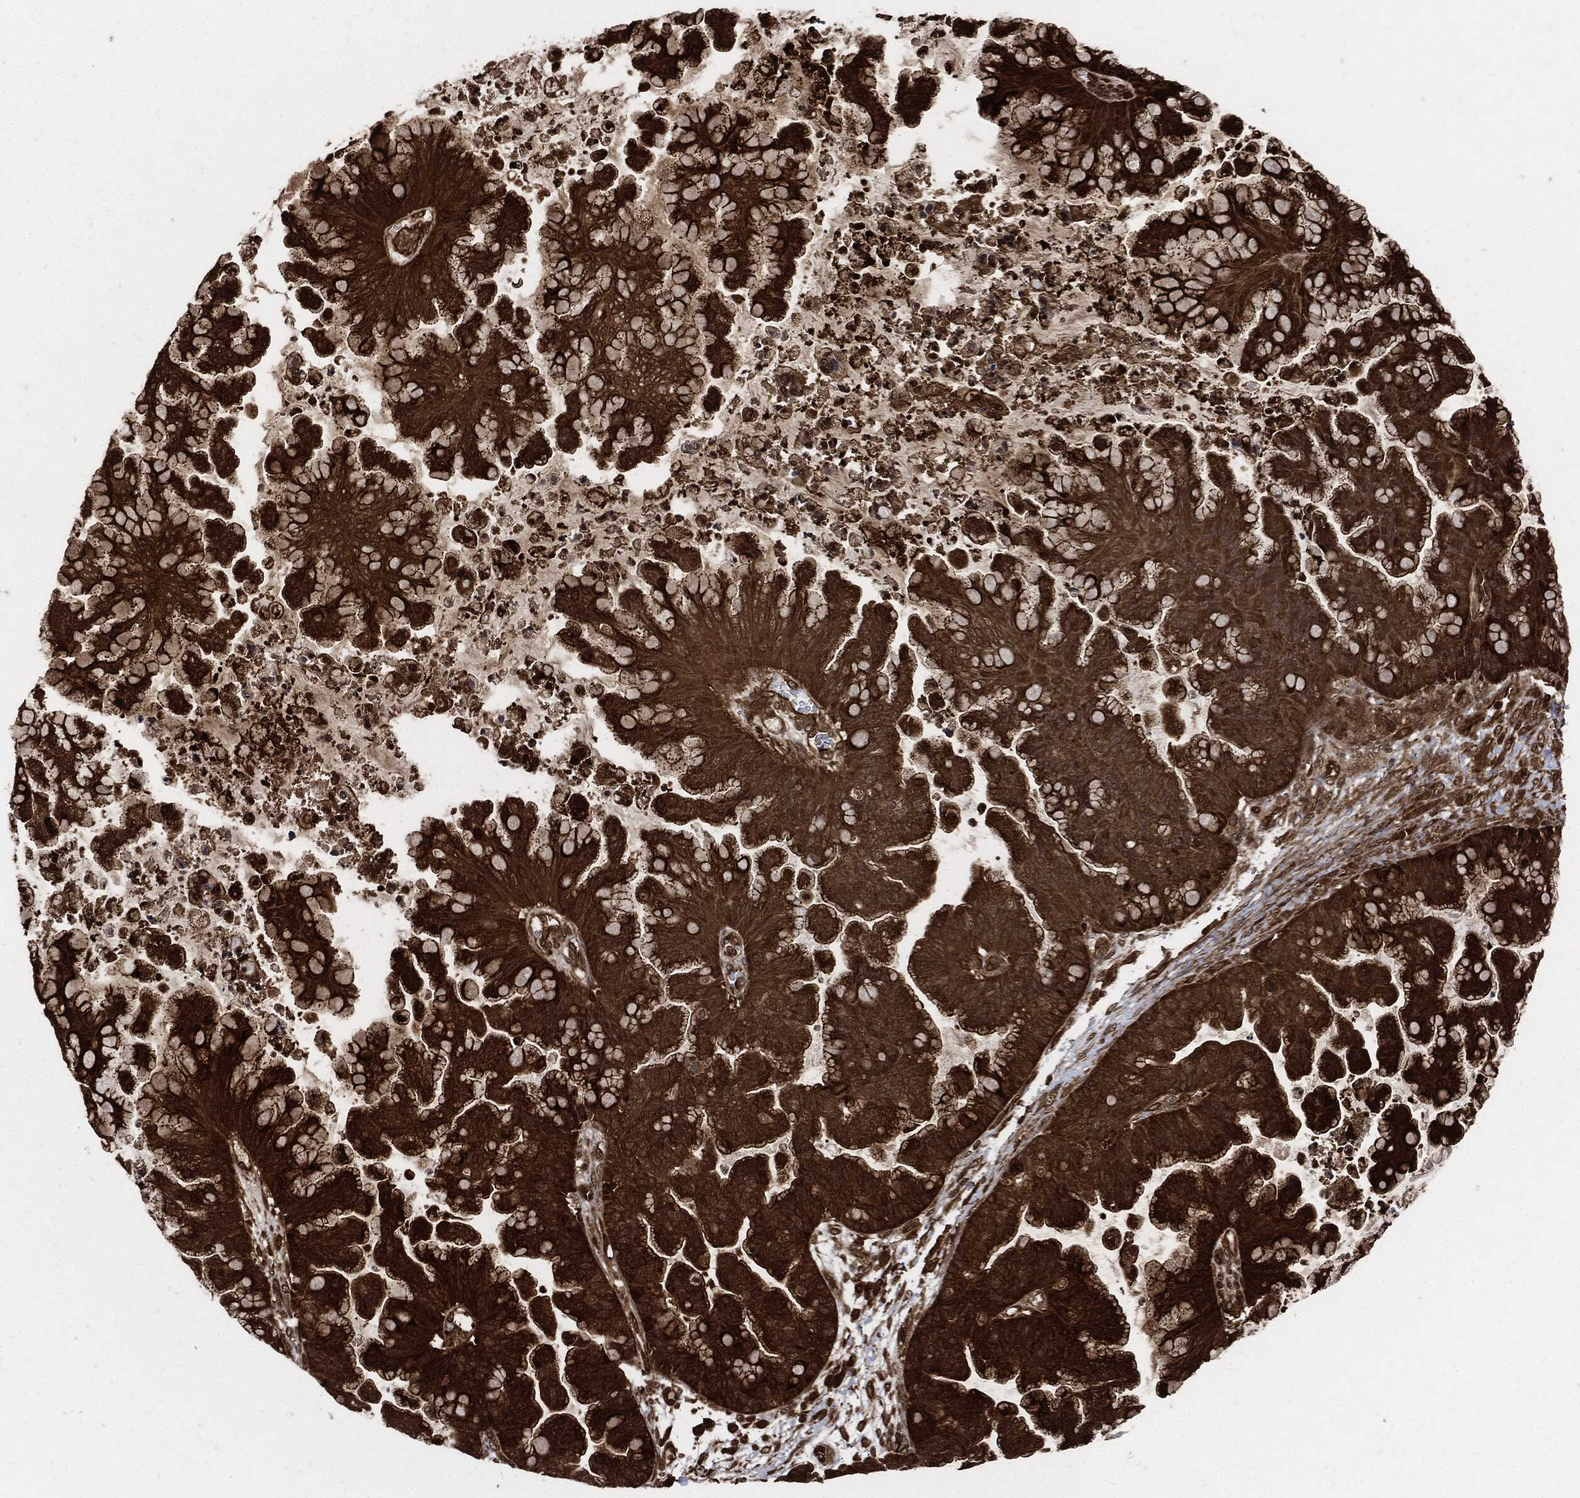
{"staining": {"intensity": "strong", "quantity": ">75%", "location": "cytoplasmic/membranous"}, "tissue": "ovarian cancer", "cell_type": "Tumor cells", "image_type": "cancer", "snomed": [{"axis": "morphology", "description": "Cystadenocarcinoma, mucinous, NOS"}, {"axis": "topography", "description": "Ovary"}], "caption": "Ovarian cancer stained with immunohistochemistry (IHC) exhibits strong cytoplasmic/membranous positivity in approximately >75% of tumor cells. Immunohistochemistry (ihc) stains the protein in brown and the nuclei are stained blue.", "gene": "YWHAB", "patient": {"sex": "female", "age": 67}}